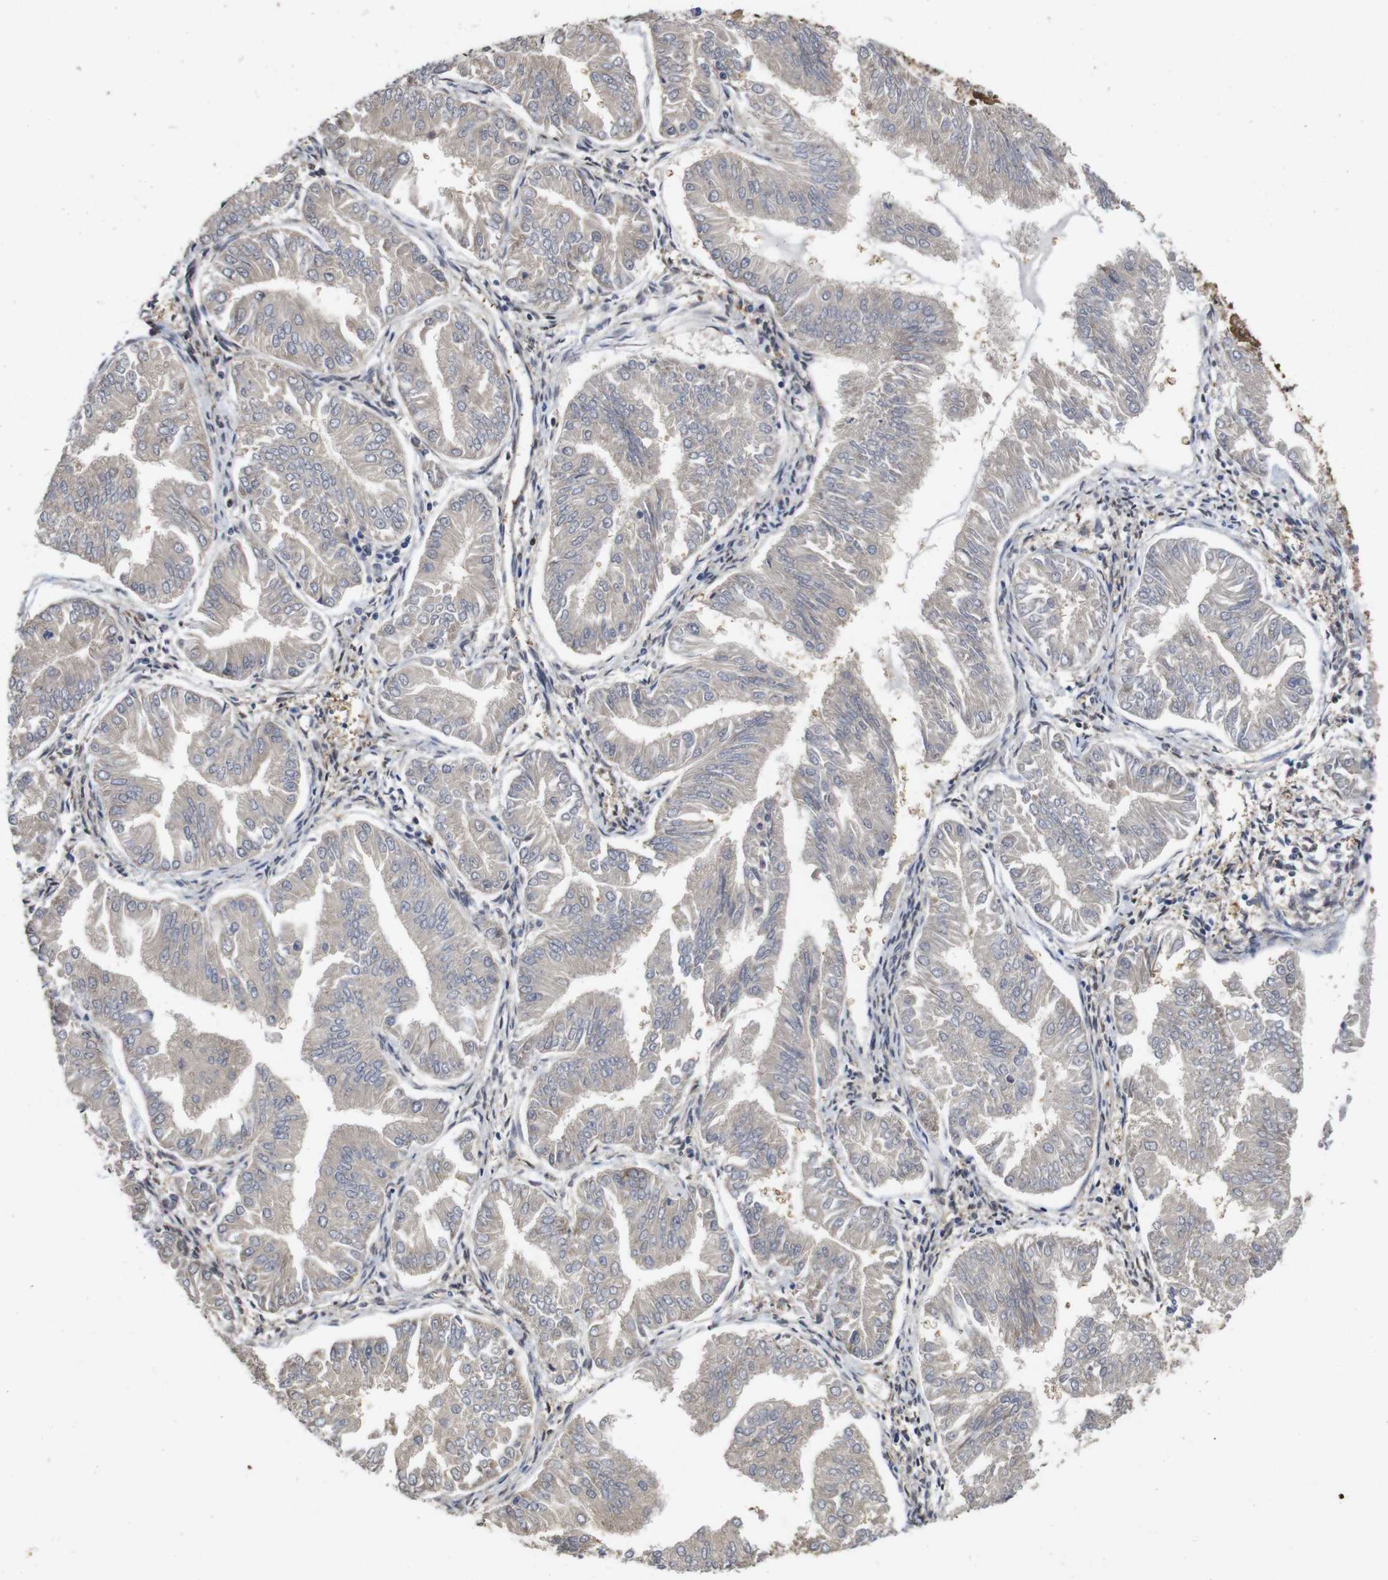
{"staining": {"intensity": "negative", "quantity": "none", "location": "none"}, "tissue": "endometrial cancer", "cell_type": "Tumor cells", "image_type": "cancer", "snomed": [{"axis": "morphology", "description": "Adenocarcinoma, NOS"}, {"axis": "topography", "description": "Endometrium"}], "caption": "Photomicrograph shows no significant protein positivity in tumor cells of adenocarcinoma (endometrial).", "gene": "SUMO3", "patient": {"sex": "female", "age": 53}}